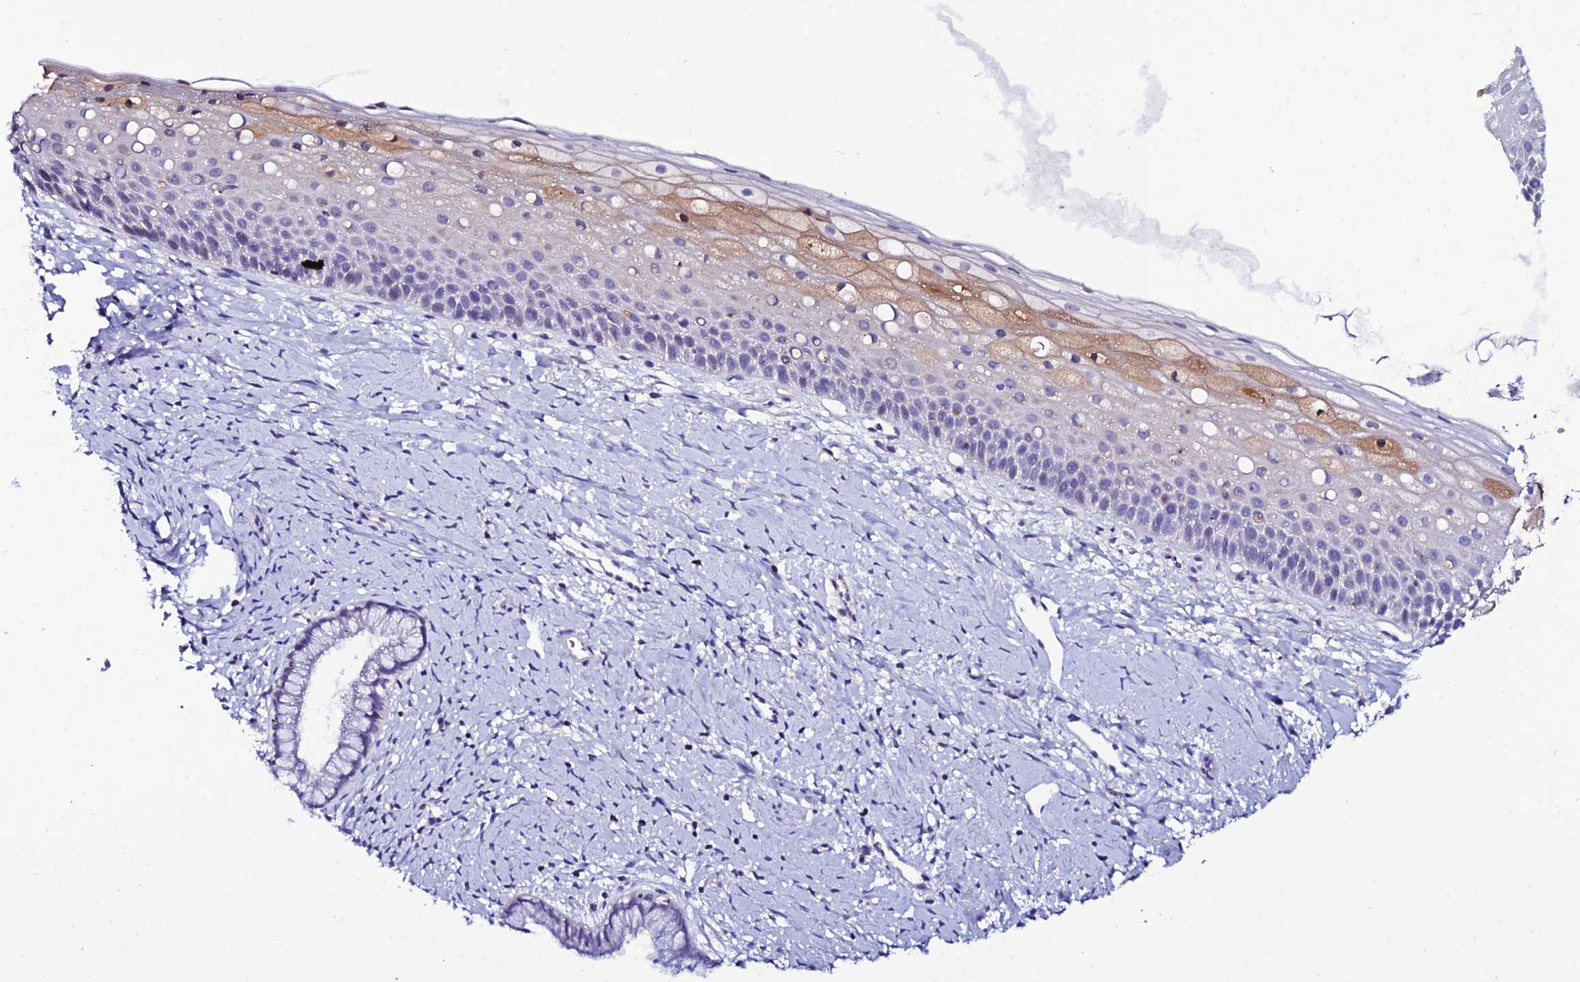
{"staining": {"intensity": "negative", "quantity": "none", "location": "none"}, "tissue": "cervix", "cell_type": "Glandular cells", "image_type": "normal", "snomed": [{"axis": "morphology", "description": "Normal tissue, NOS"}, {"axis": "topography", "description": "Cervix"}], "caption": "Cervix stained for a protein using immunohistochemistry (IHC) displays no expression glandular cells.", "gene": "DEFB132", "patient": {"sex": "female", "age": 57}}